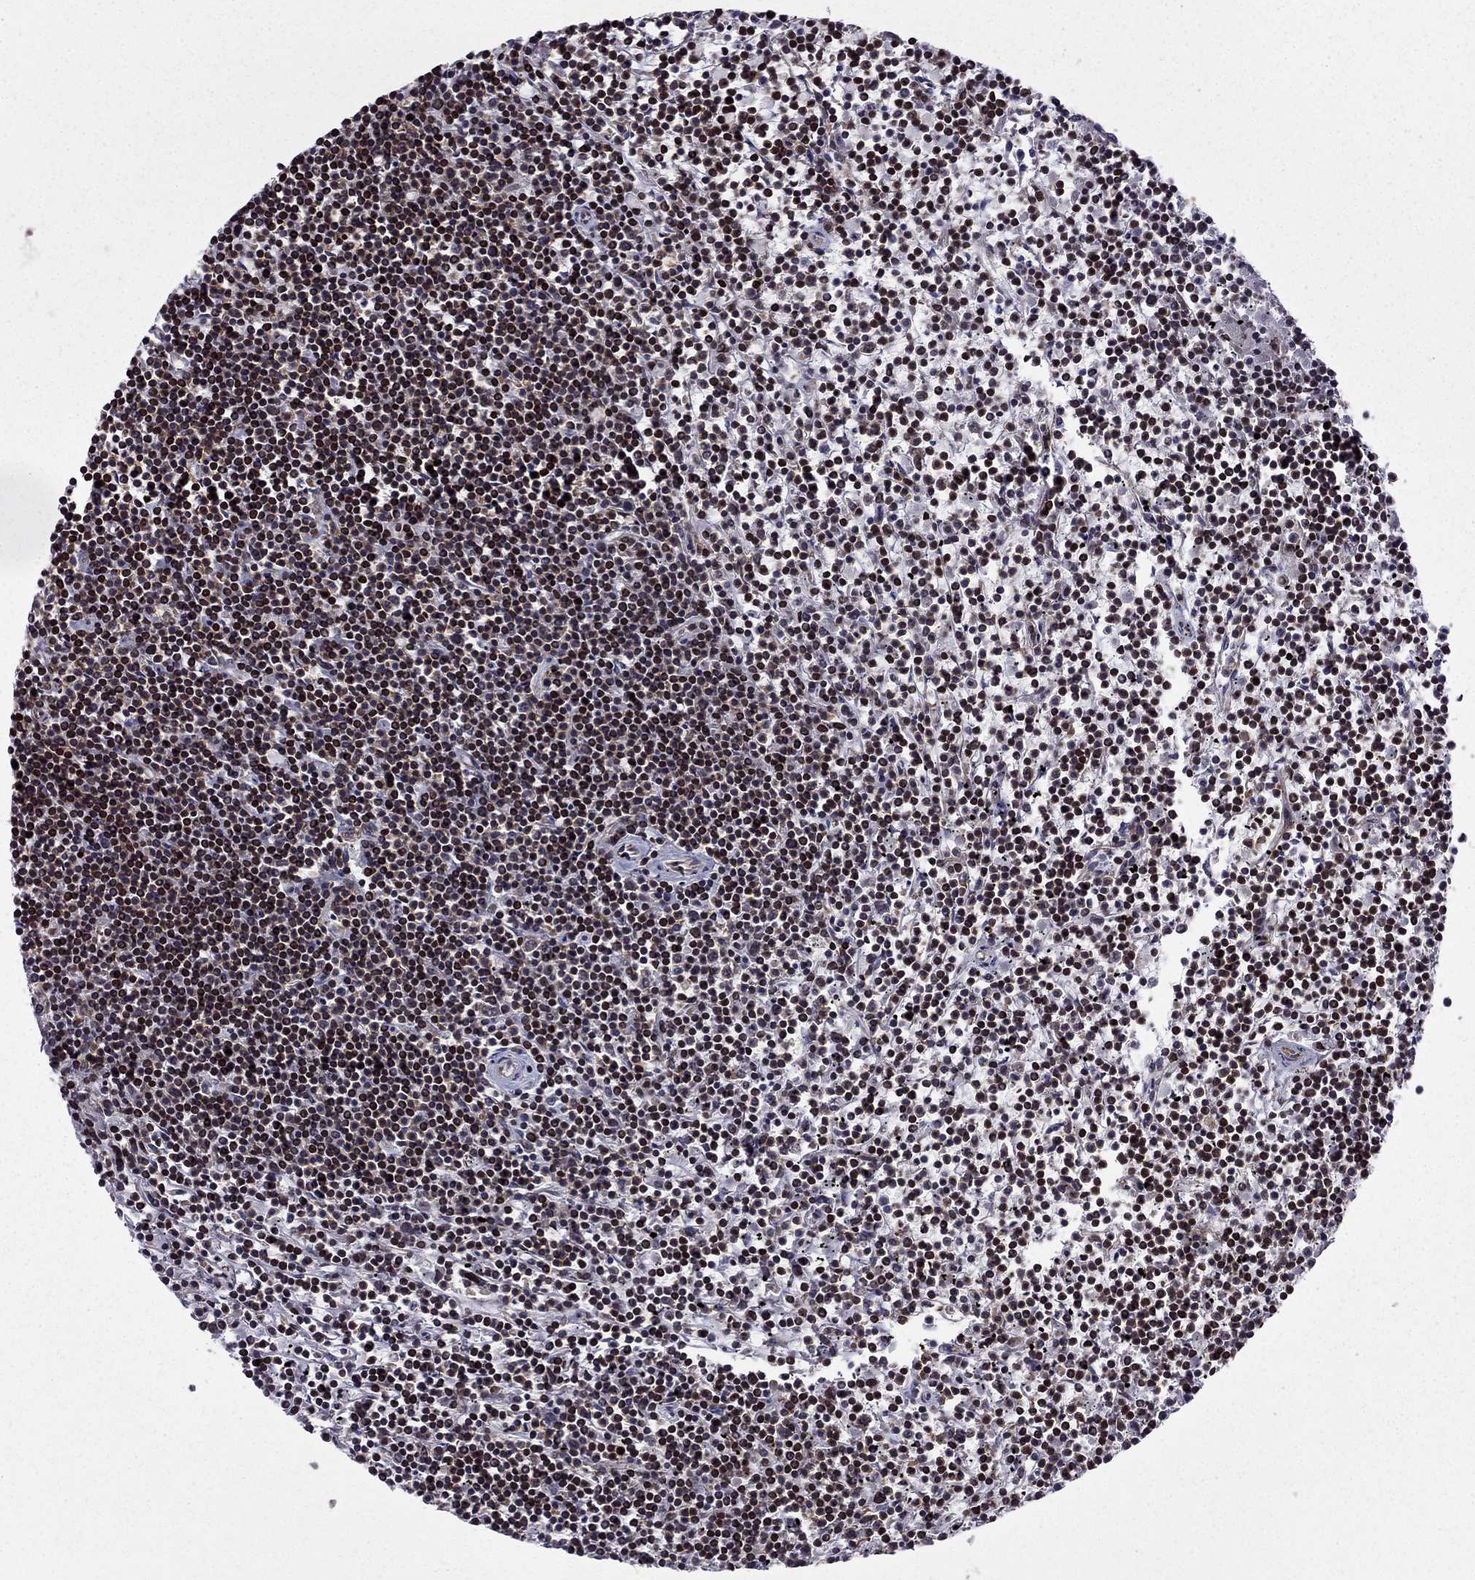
{"staining": {"intensity": "strong", "quantity": ">75%", "location": "nuclear"}, "tissue": "lymphoma", "cell_type": "Tumor cells", "image_type": "cancer", "snomed": [{"axis": "morphology", "description": "Malignant lymphoma, non-Hodgkin's type, Low grade"}, {"axis": "topography", "description": "Spleen"}], "caption": "Immunohistochemistry (IHC) image of malignant lymphoma, non-Hodgkin's type (low-grade) stained for a protein (brown), which exhibits high levels of strong nuclear staining in approximately >75% of tumor cells.", "gene": "CDC42BPA", "patient": {"sex": "female", "age": 19}}